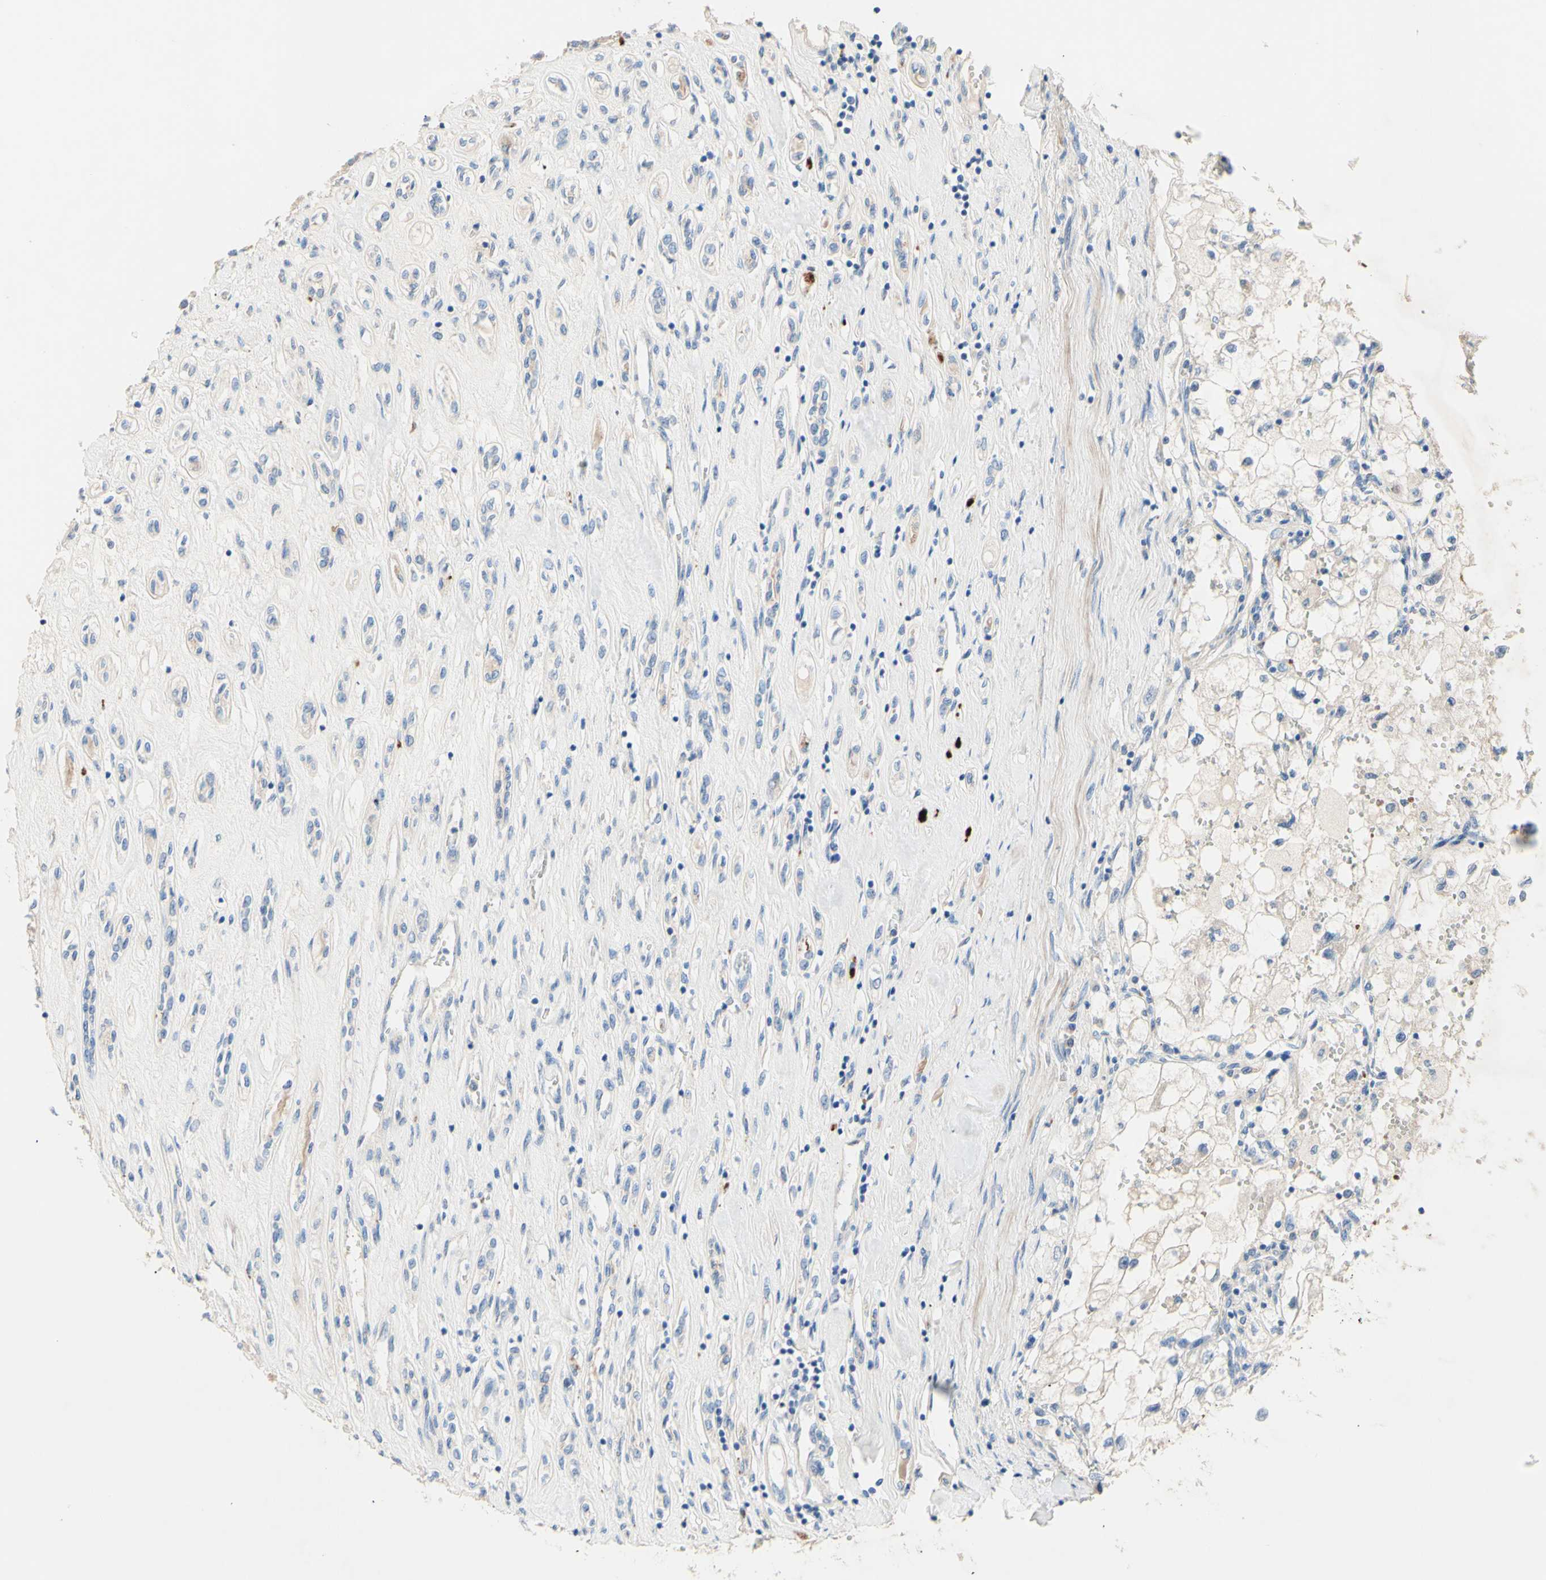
{"staining": {"intensity": "negative", "quantity": "none", "location": "none"}, "tissue": "renal cancer", "cell_type": "Tumor cells", "image_type": "cancer", "snomed": [{"axis": "morphology", "description": "Adenocarcinoma, NOS"}, {"axis": "topography", "description": "Kidney"}], "caption": "IHC image of renal cancer stained for a protein (brown), which displays no staining in tumor cells.", "gene": "CDON", "patient": {"sex": "female", "age": 70}}